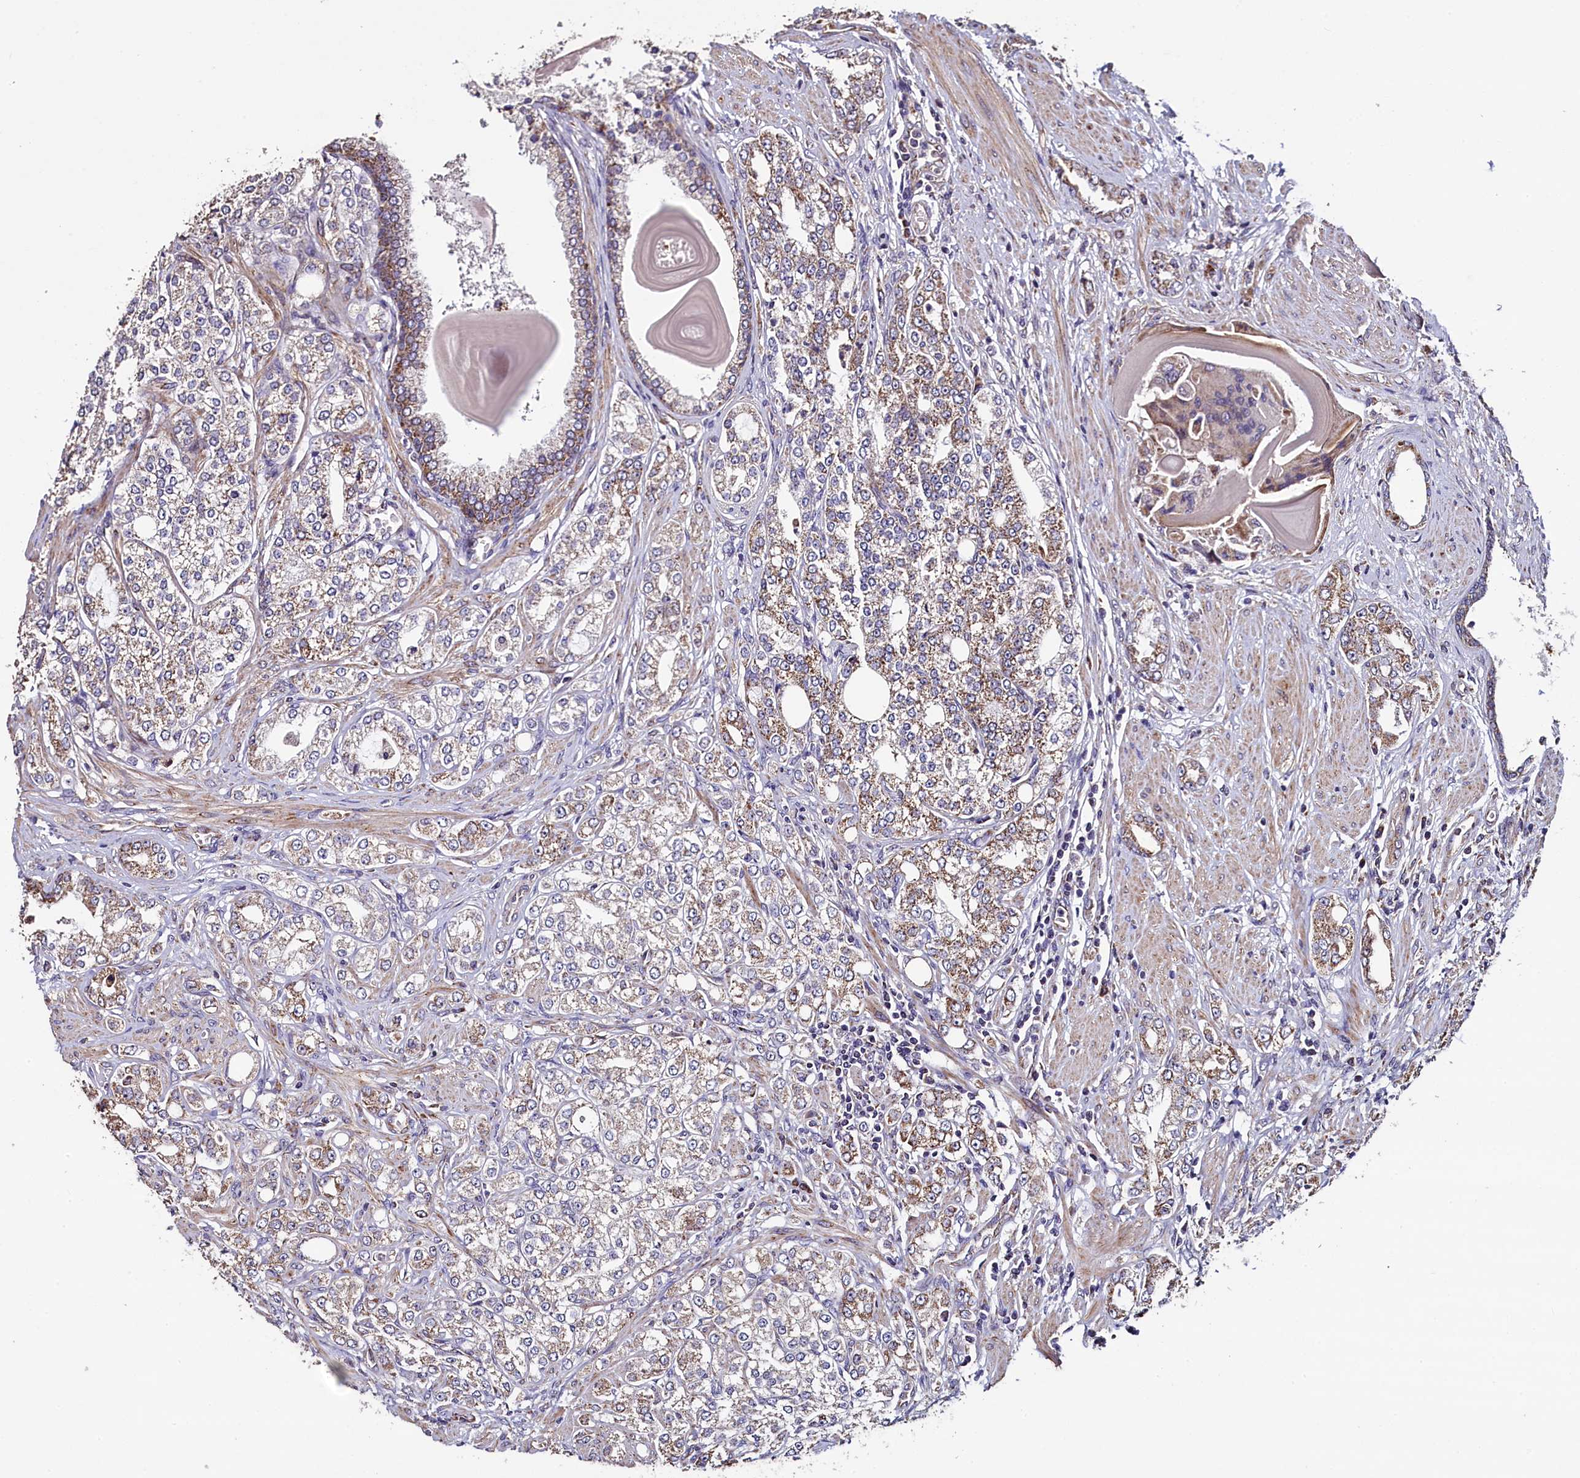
{"staining": {"intensity": "moderate", "quantity": "25%-75%", "location": "cytoplasmic/membranous"}, "tissue": "prostate cancer", "cell_type": "Tumor cells", "image_type": "cancer", "snomed": [{"axis": "morphology", "description": "Adenocarcinoma, High grade"}, {"axis": "topography", "description": "Prostate"}], "caption": "Moderate cytoplasmic/membranous positivity for a protein is seen in about 25%-75% of tumor cells of prostate cancer (adenocarcinoma (high-grade)) using immunohistochemistry.", "gene": "COQ9", "patient": {"sex": "male", "age": 64}}